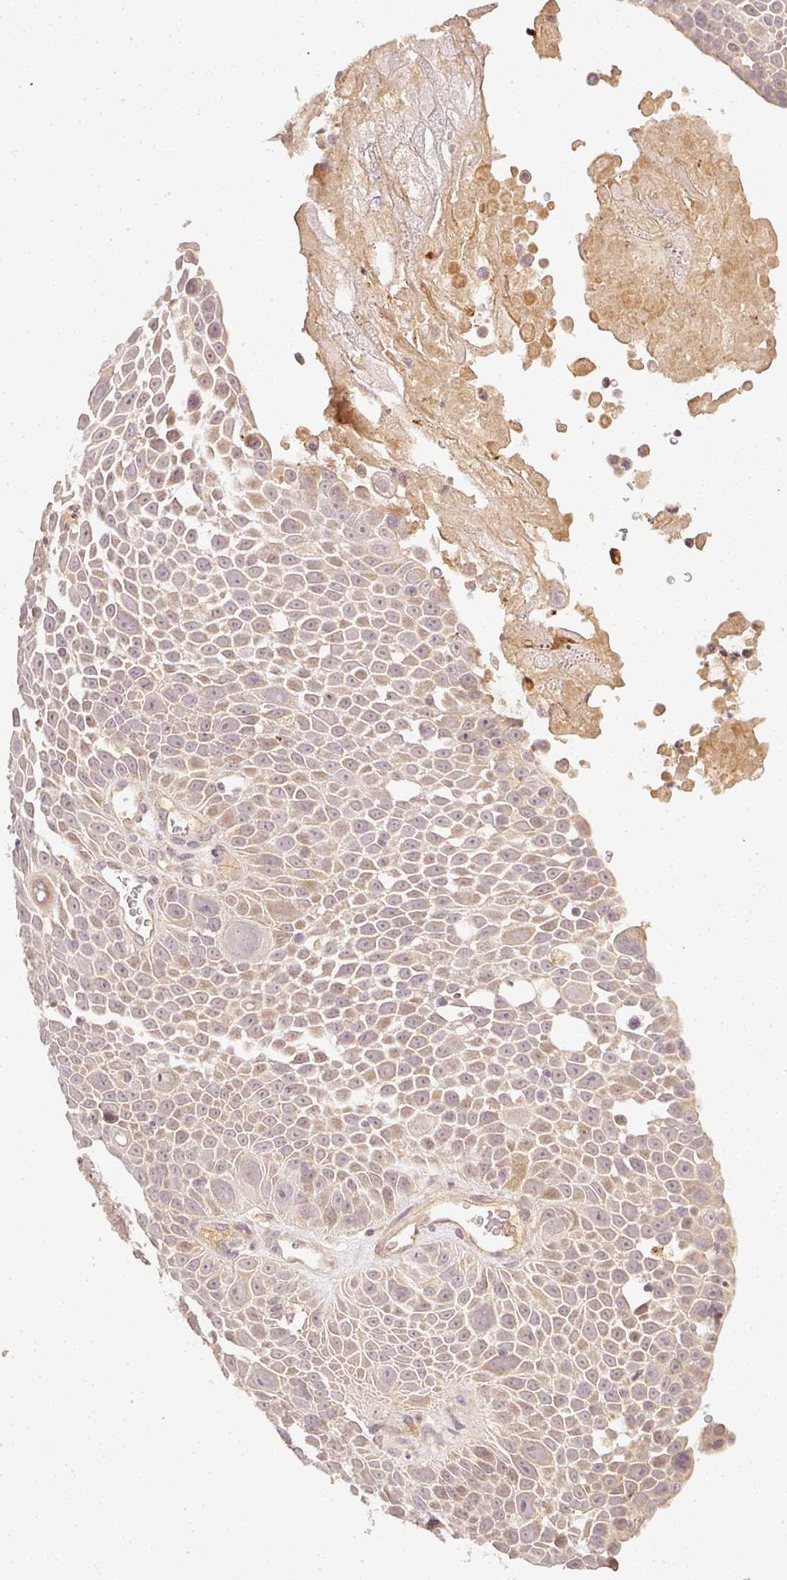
{"staining": {"intensity": "negative", "quantity": "none", "location": "none"}, "tissue": "lung cancer", "cell_type": "Tumor cells", "image_type": "cancer", "snomed": [{"axis": "morphology", "description": "Squamous cell carcinoma, NOS"}, {"axis": "morphology", "description": "Squamous cell carcinoma, metastatic, NOS"}, {"axis": "topography", "description": "Lymph node"}, {"axis": "topography", "description": "Lung"}], "caption": "Lung cancer (squamous cell carcinoma) stained for a protein using immunohistochemistry reveals no positivity tumor cells.", "gene": "SERPINE1", "patient": {"sex": "female", "age": 62}}